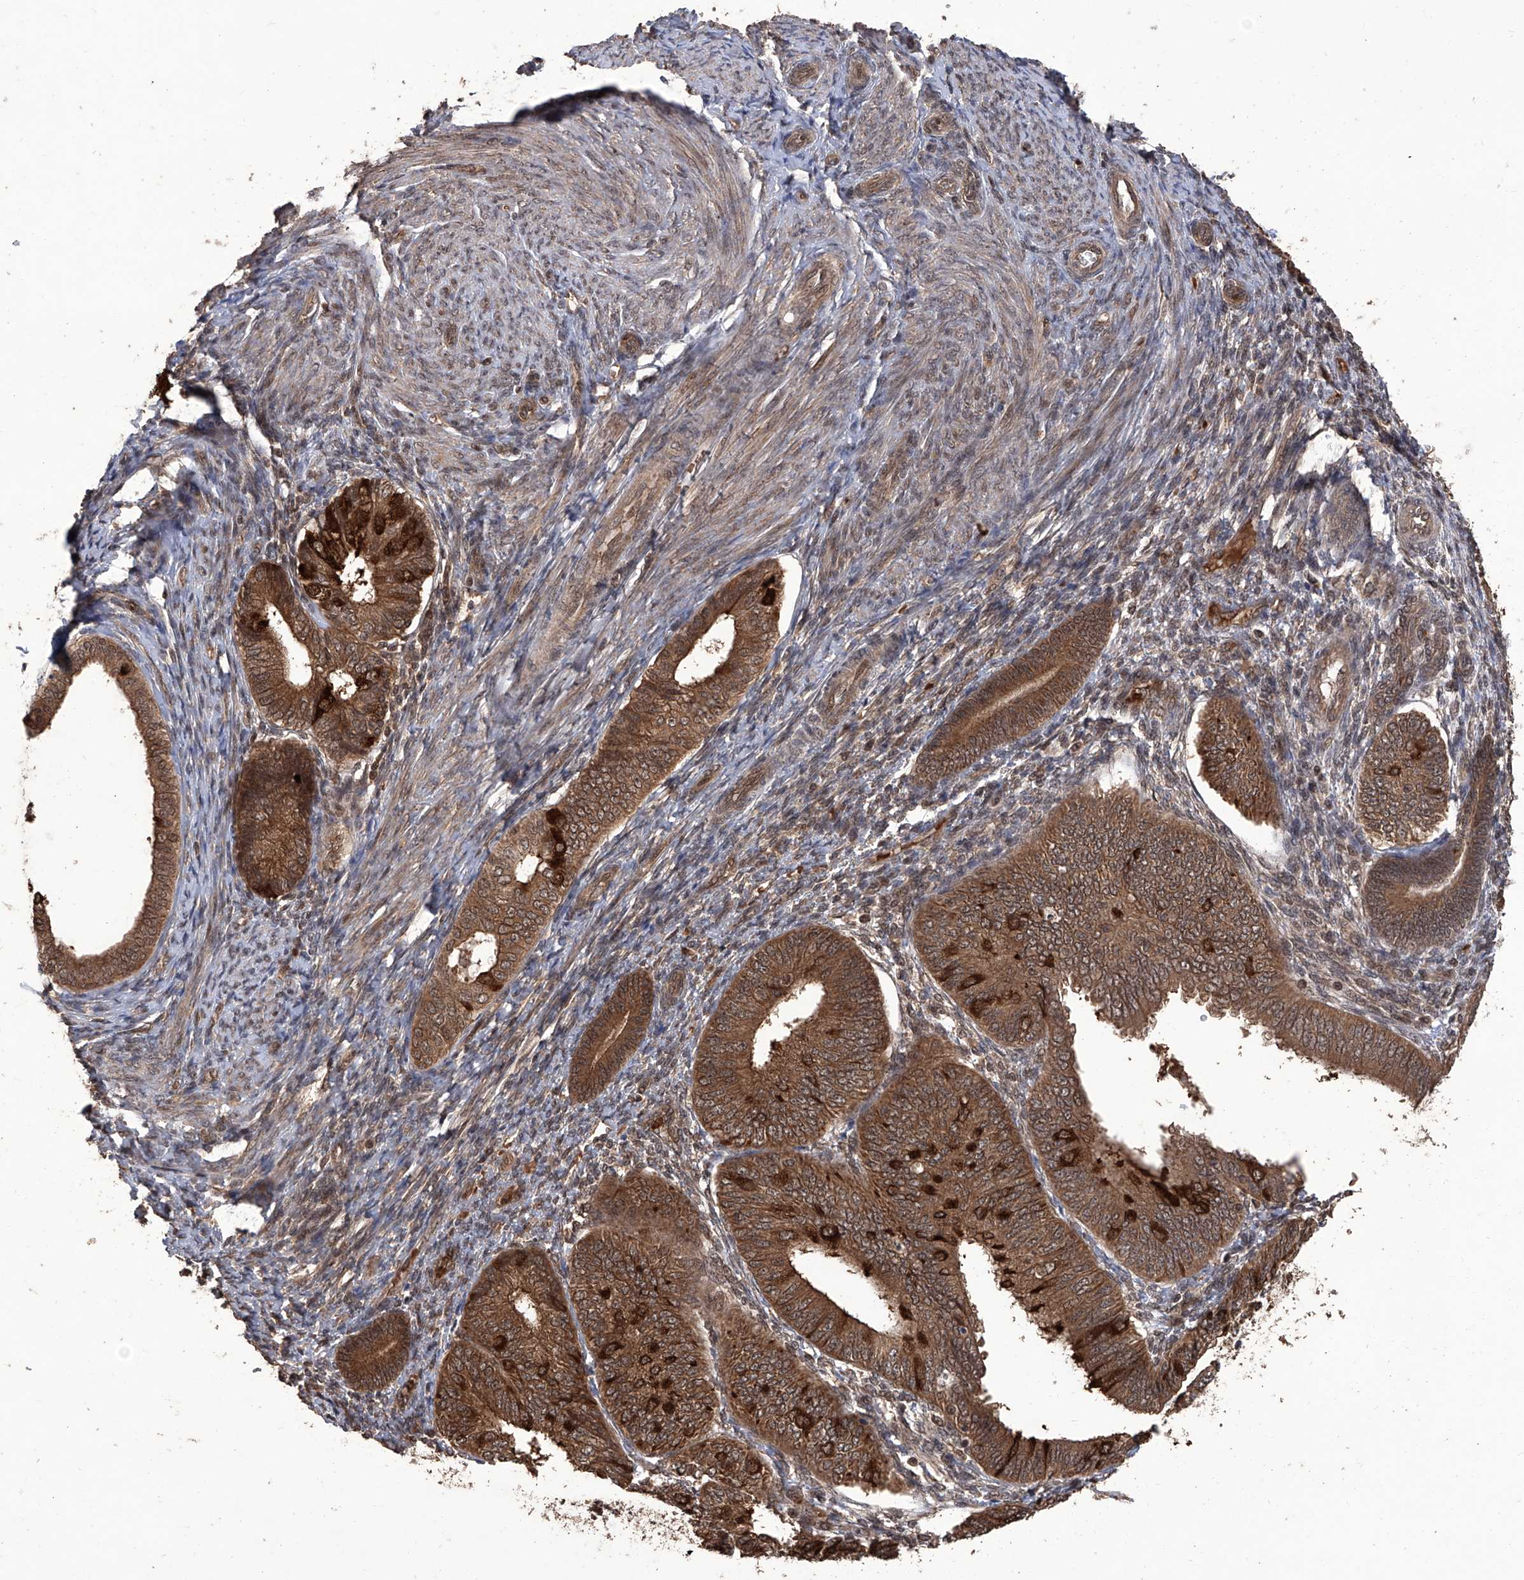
{"staining": {"intensity": "strong", "quantity": ">75%", "location": "cytoplasmic/membranous"}, "tissue": "endometrial cancer", "cell_type": "Tumor cells", "image_type": "cancer", "snomed": [{"axis": "morphology", "description": "Adenocarcinoma, NOS"}, {"axis": "topography", "description": "Endometrium"}], "caption": "High-power microscopy captured an IHC photomicrograph of endometrial cancer (adenocarcinoma), revealing strong cytoplasmic/membranous expression in approximately >75% of tumor cells. (DAB (3,3'-diaminobenzidine) IHC, brown staining for protein, blue staining for nuclei).", "gene": "LYSMD4", "patient": {"sex": "female", "age": 58}}